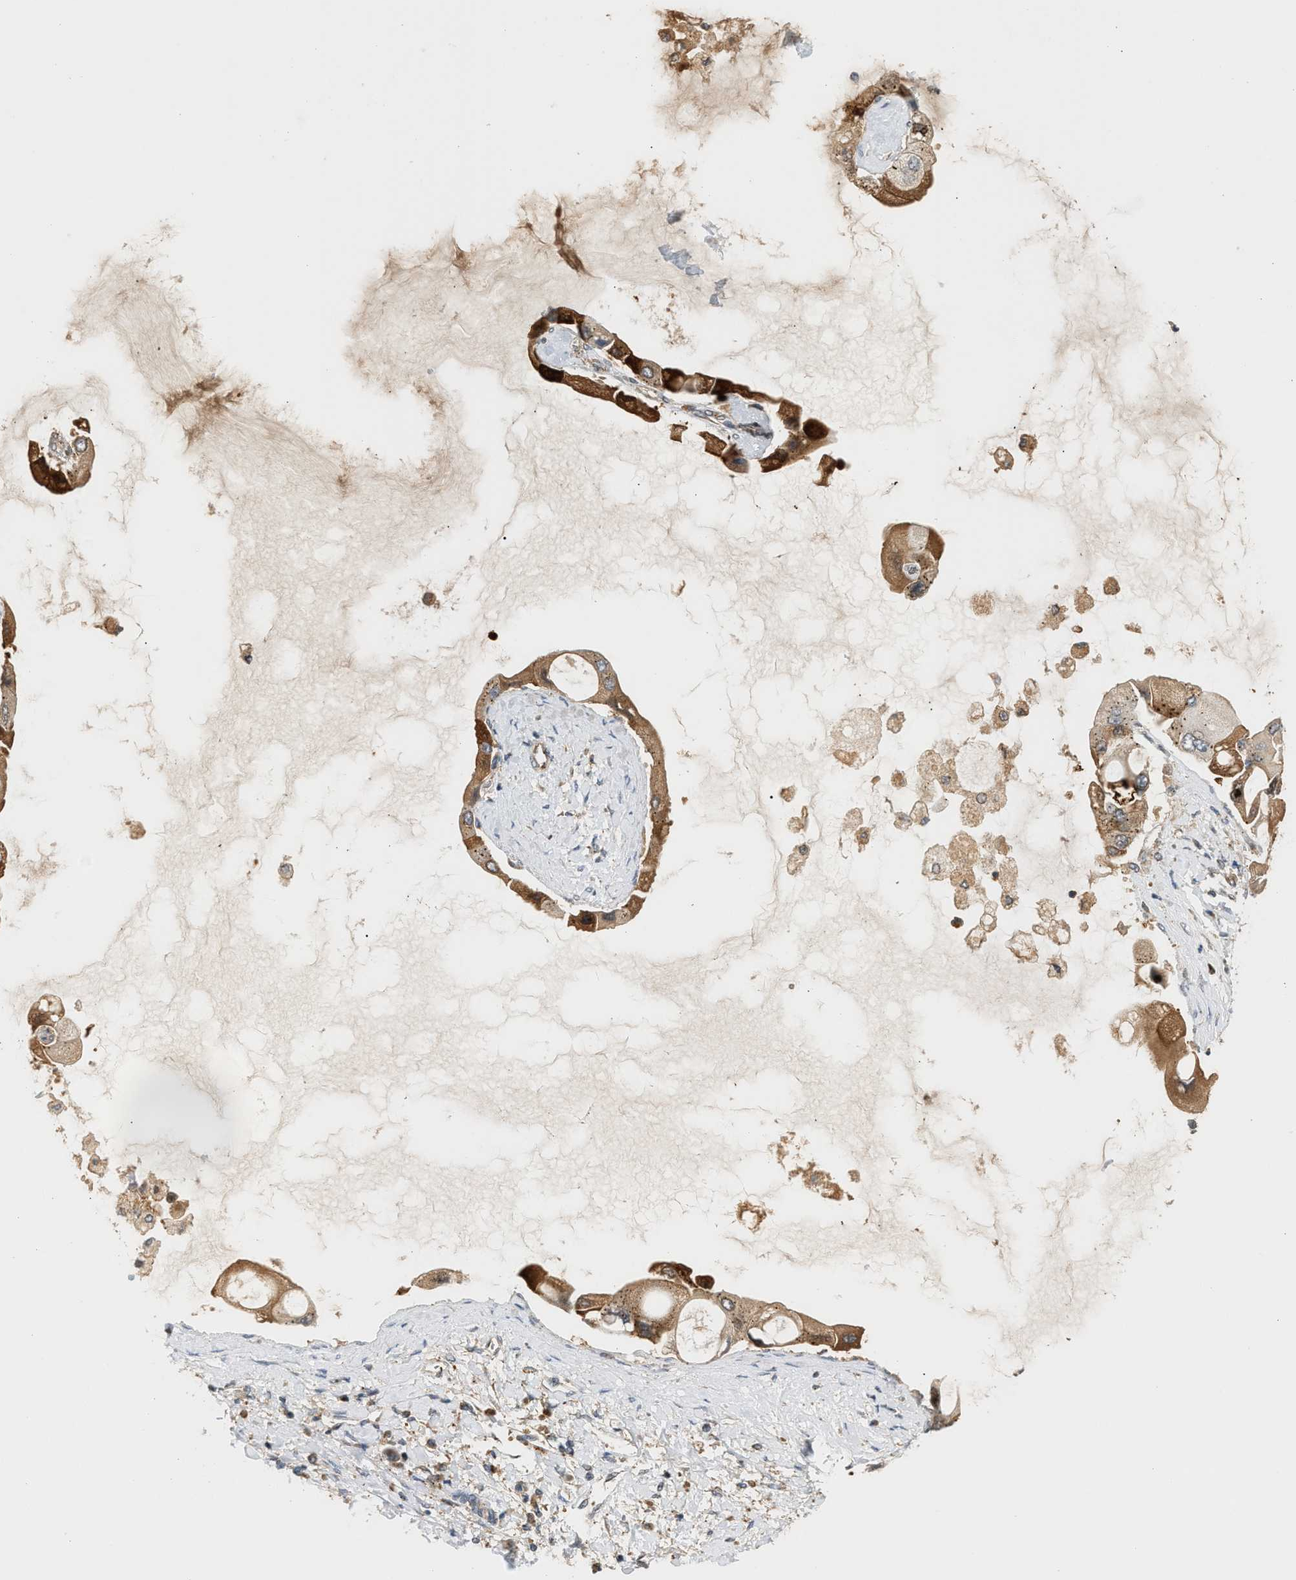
{"staining": {"intensity": "moderate", "quantity": ">75%", "location": "cytoplasmic/membranous"}, "tissue": "liver cancer", "cell_type": "Tumor cells", "image_type": "cancer", "snomed": [{"axis": "morphology", "description": "Cholangiocarcinoma"}, {"axis": "topography", "description": "Liver"}], "caption": "Immunohistochemistry (DAB) staining of human liver cholangiocarcinoma shows moderate cytoplasmic/membranous protein positivity in approximately >75% of tumor cells.", "gene": "MAP2K5", "patient": {"sex": "male", "age": 50}}